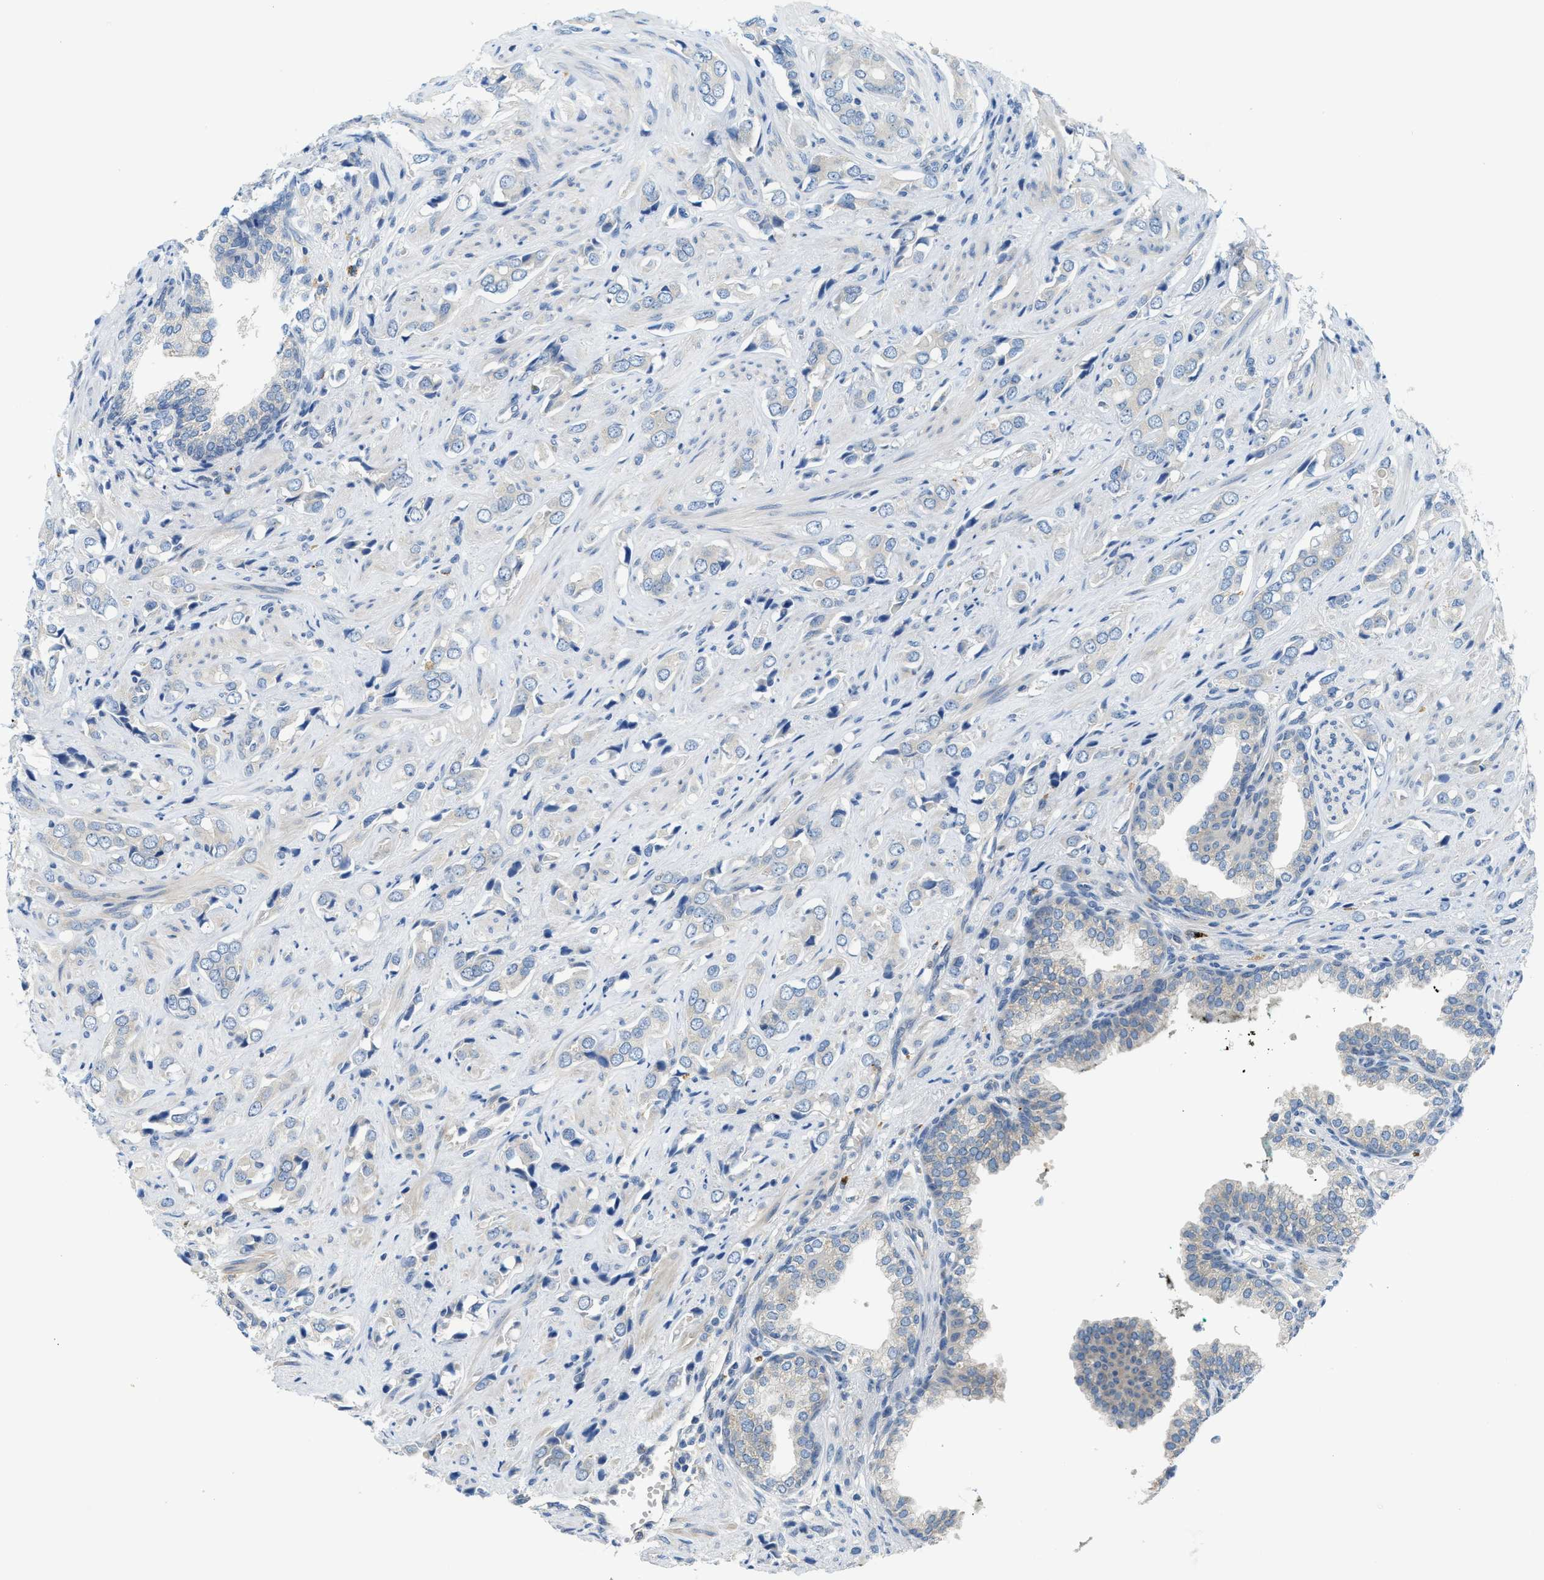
{"staining": {"intensity": "negative", "quantity": "none", "location": "none"}, "tissue": "prostate cancer", "cell_type": "Tumor cells", "image_type": "cancer", "snomed": [{"axis": "morphology", "description": "Adenocarcinoma, High grade"}, {"axis": "topography", "description": "Prostate"}], "caption": "High magnification brightfield microscopy of prostate cancer stained with DAB (3,3'-diaminobenzidine) (brown) and counterstained with hematoxylin (blue): tumor cells show no significant staining. Brightfield microscopy of immunohistochemistry (IHC) stained with DAB (brown) and hematoxylin (blue), captured at high magnification.", "gene": "KLHDC10", "patient": {"sex": "male", "age": 52}}